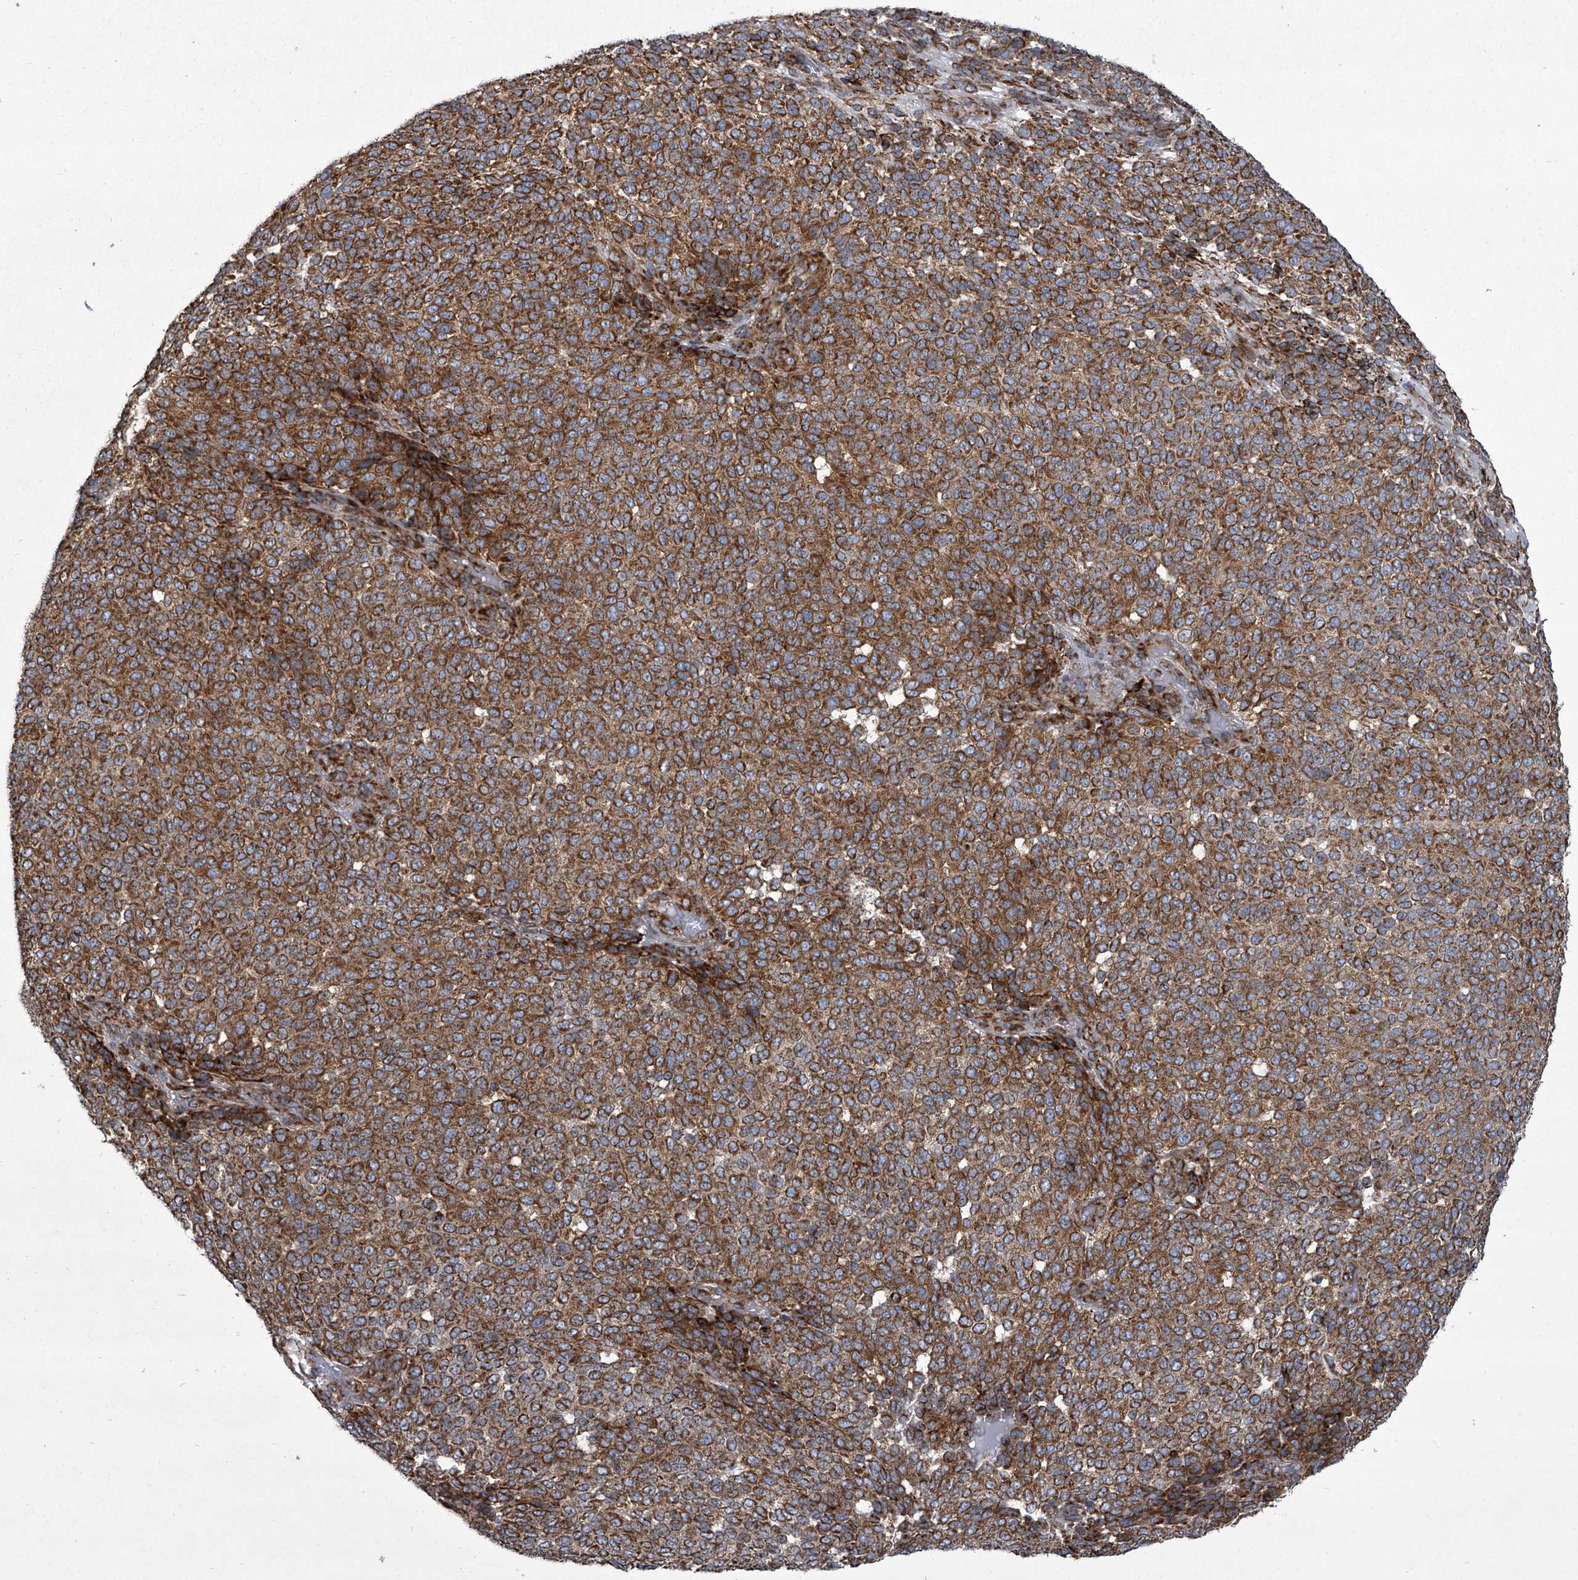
{"staining": {"intensity": "moderate", "quantity": ">75%", "location": "cytoplasmic/membranous"}, "tissue": "melanoma", "cell_type": "Tumor cells", "image_type": "cancer", "snomed": [{"axis": "morphology", "description": "Malignant melanoma, NOS"}, {"axis": "topography", "description": "Skin"}], "caption": "DAB (3,3'-diaminobenzidine) immunohistochemical staining of malignant melanoma displays moderate cytoplasmic/membranous protein positivity in about >75% of tumor cells. (DAB IHC, brown staining for protein, blue staining for nuclei).", "gene": "ZC3H15", "patient": {"sex": "male", "age": 49}}